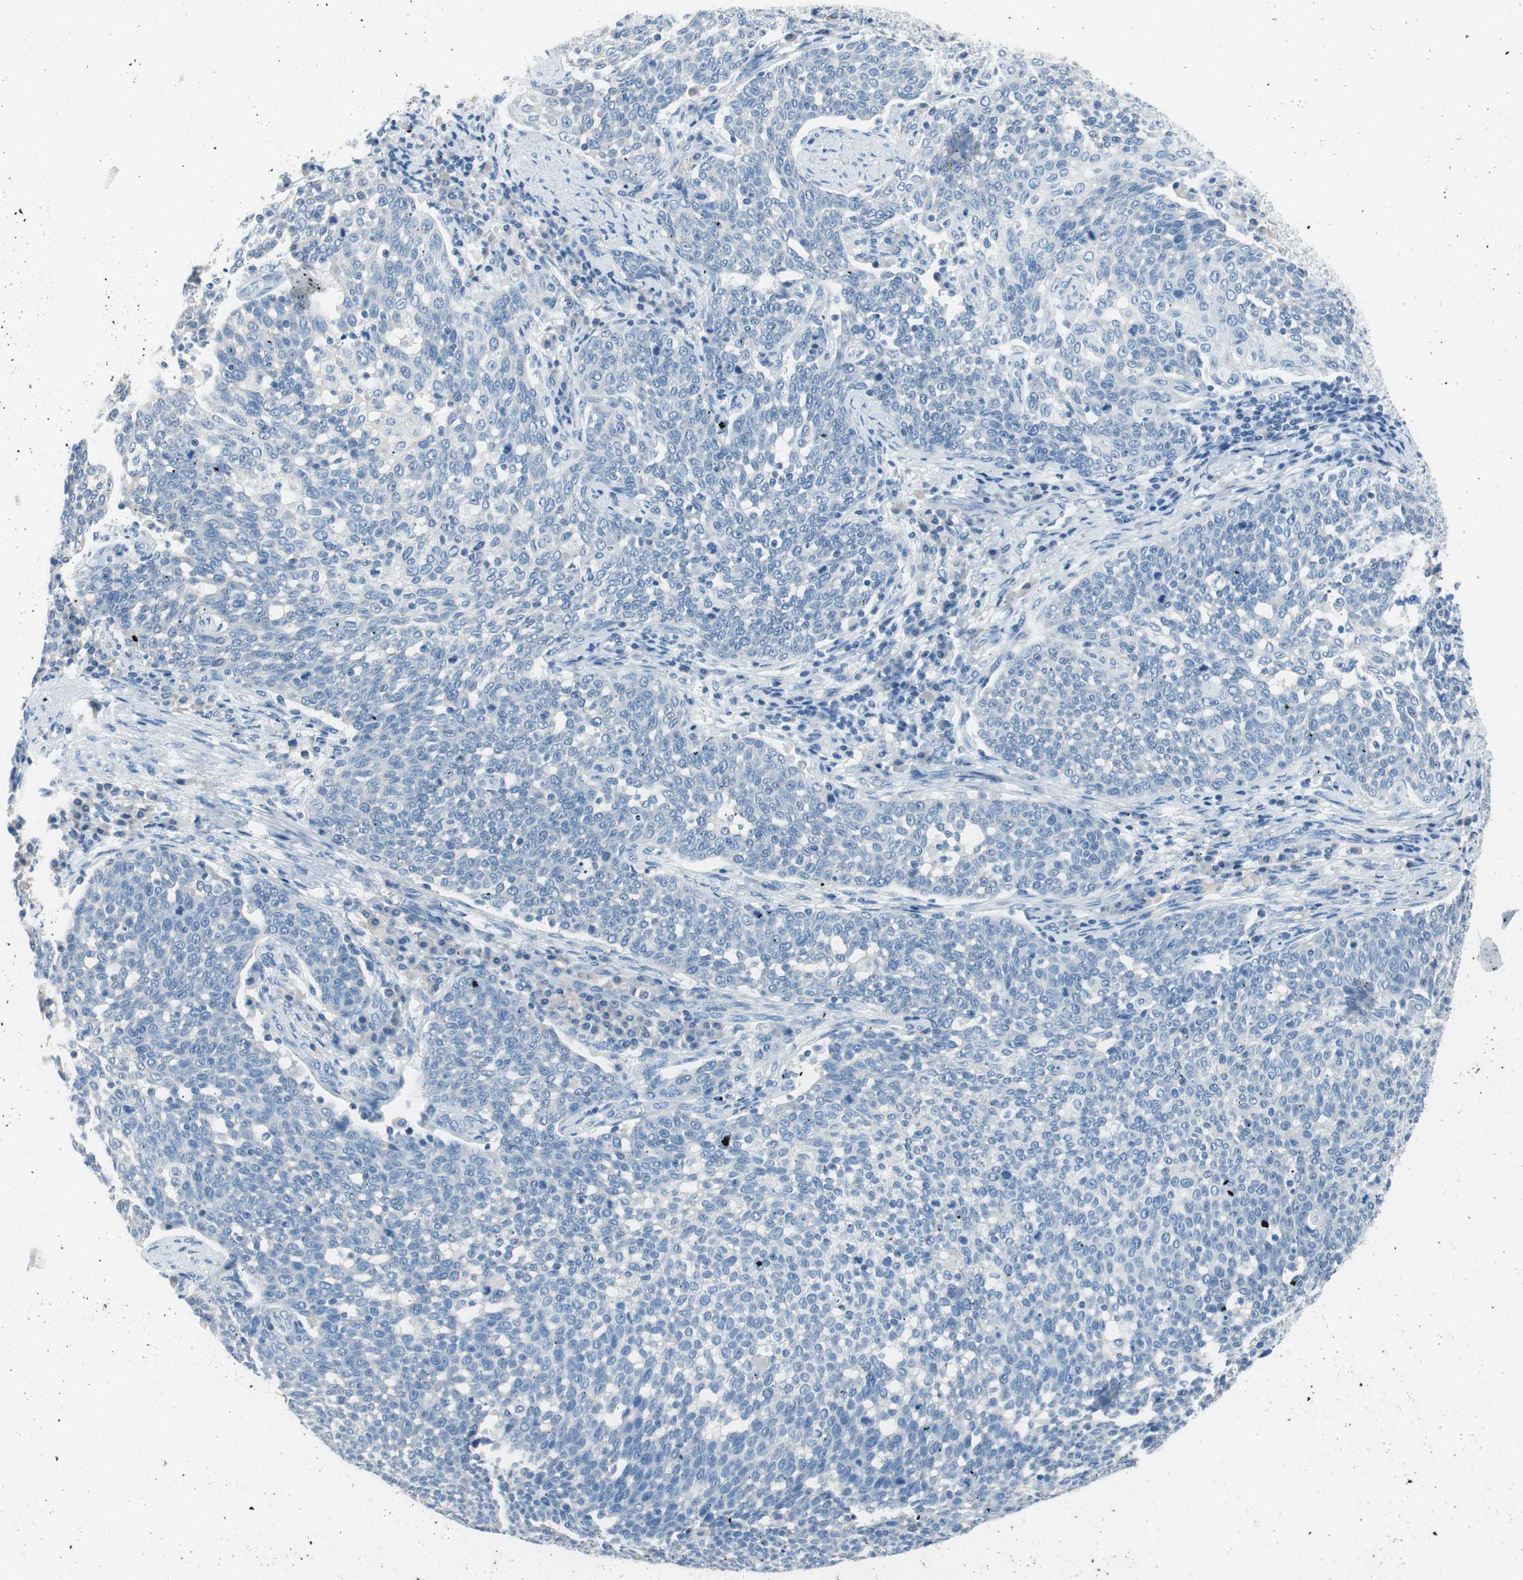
{"staining": {"intensity": "negative", "quantity": "none", "location": "none"}, "tissue": "cervical cancer", "cell_type": "Tumor cells", "image_type": "cancer", "snomed": [{"axis": "morphology", "description": "Squamous cell carcinoma, NOS"}, {"axis": "topography", "description": "Cervix"}], "caption": "There is no significant expression in tumor cells of cervical squamous cell carcinoma.", "gene": "EVA1A", "patient": {"sex": "female", "age": 34}}